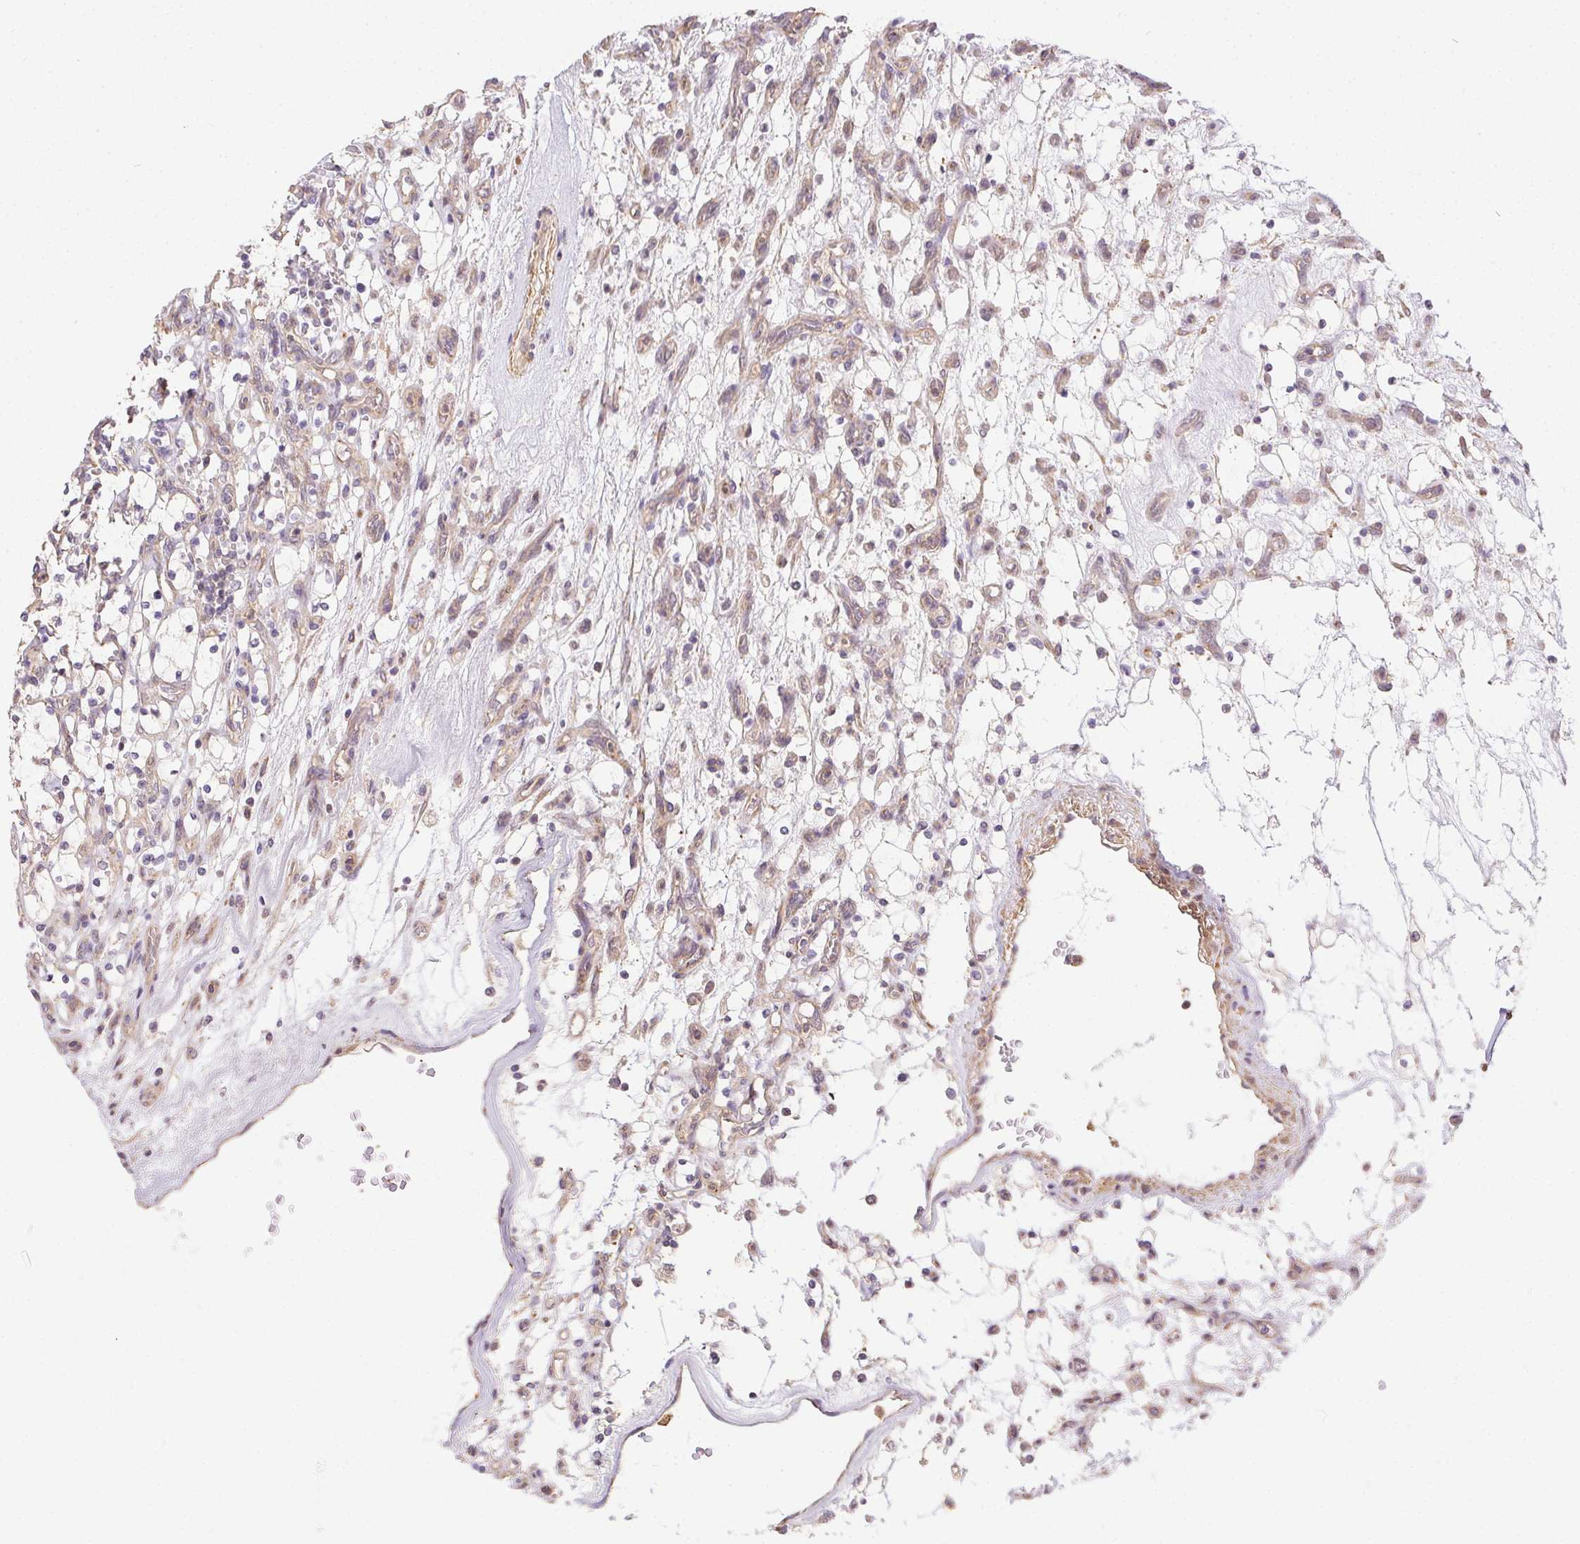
{"staining": {"intensity": "weak", "quantity": "25%-75%", "location": "cytoplasmic/membranous"}, "tissue": "renal cancer", "cell_type": "Tumor cells", "image_type": "cancer", "snomed": [{"axis": "morphology", "description": "Adenocarcinoma, NOS"}, {"axis": "topography", "description": "Kidney"}], "caption": "Brown immunohistochemical staining in renal cancer reveals weak cytoplasmic/membranous staining in approximately 25%-75% of tumor cells.", "gene": "REV3L", "patient": {"sex": "female", "age": 69}}